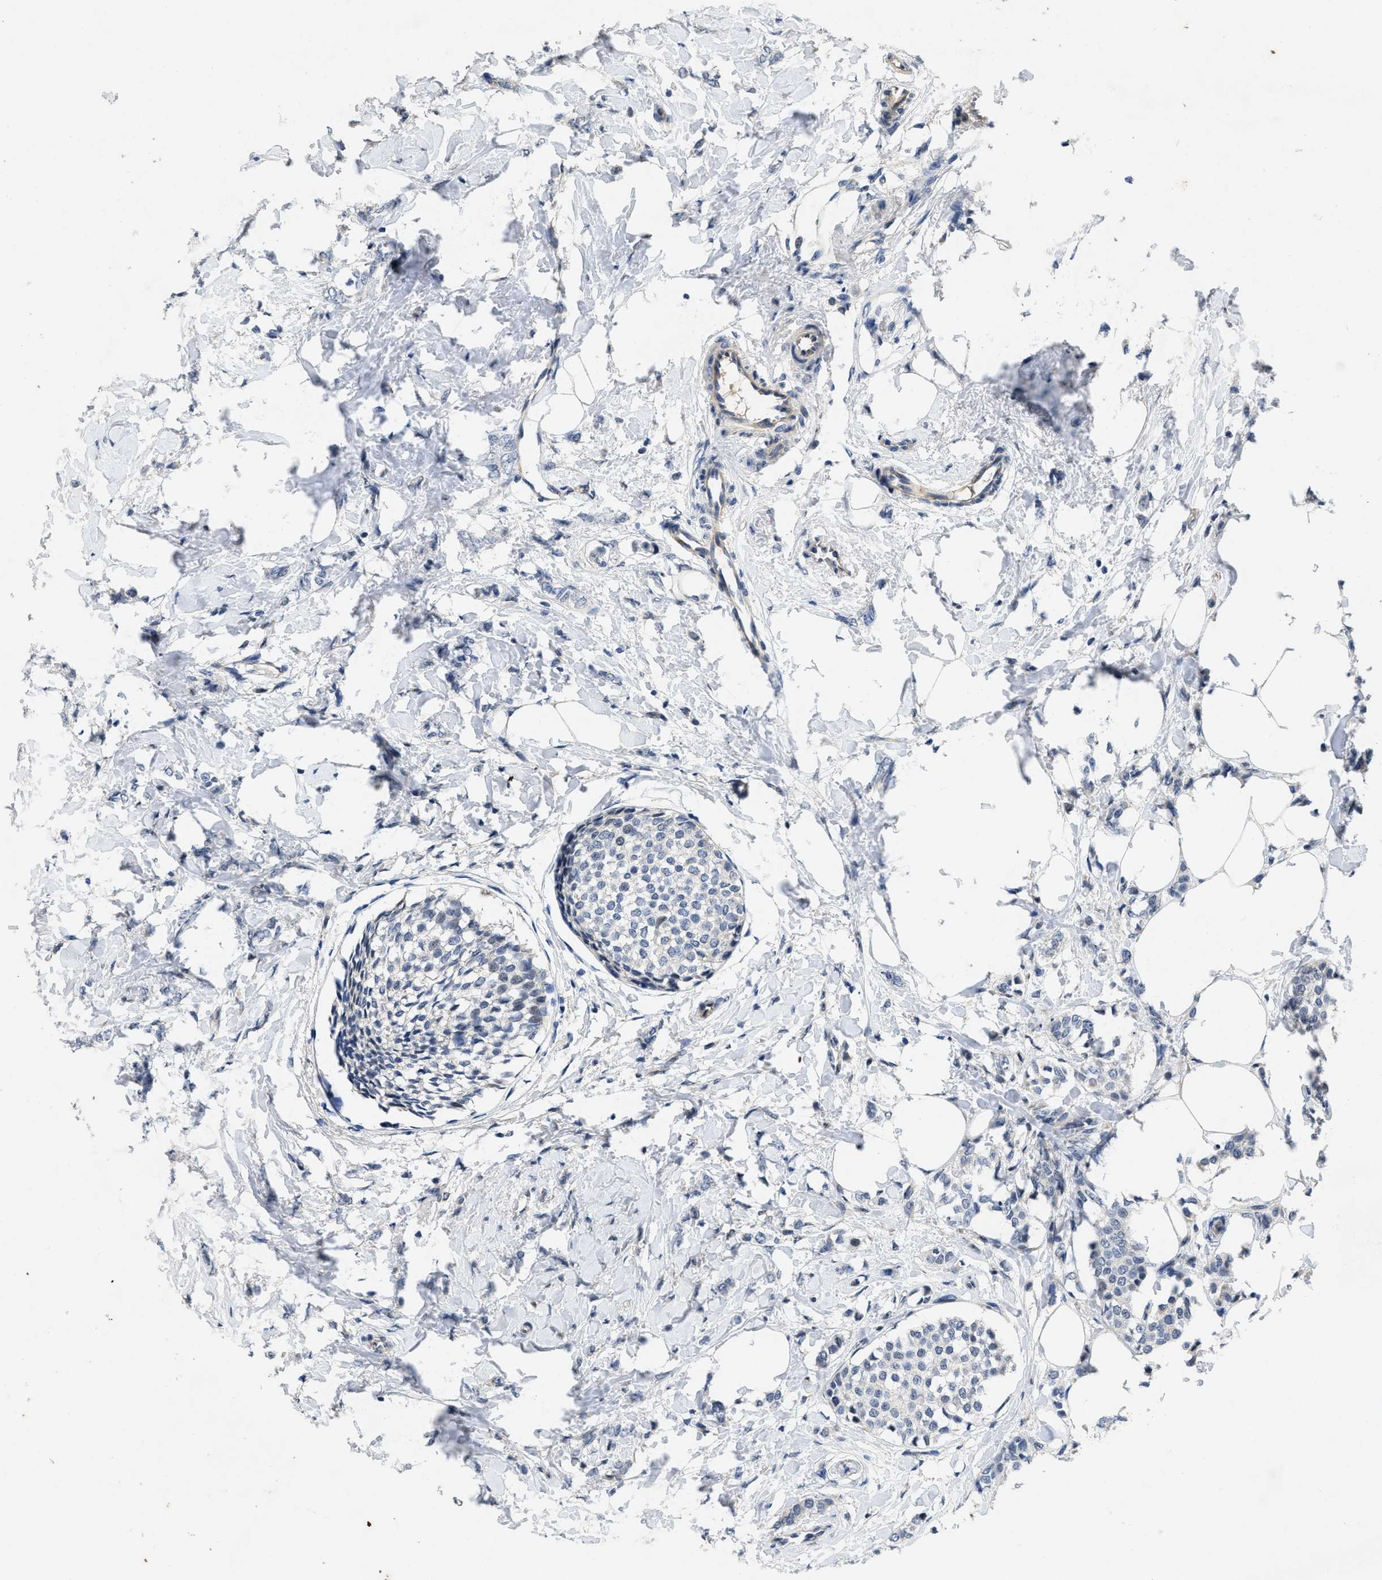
{"staining": {"intensity": "negative", "quantity": "none", "location": "none"}, "tissue": "breast cancer", "cell_type": "Tumor cells", "image_type": "cancer", "snomed": [{"axis": "morphology", "description": "Lobular carcinoma, in situ"}, {"axis": "morphology", "description": "Lobular carcinoma"}, {"axis": "topography", "description": "Breast"}], "caption": "The immunohistochemistry (IHC) photomicrograph has no significant positivity in tumor cells of breast lobular carcinoma in situ tissue.", "gene": "PAPOLG", "patient": {"sex": "female", "age": 41}}